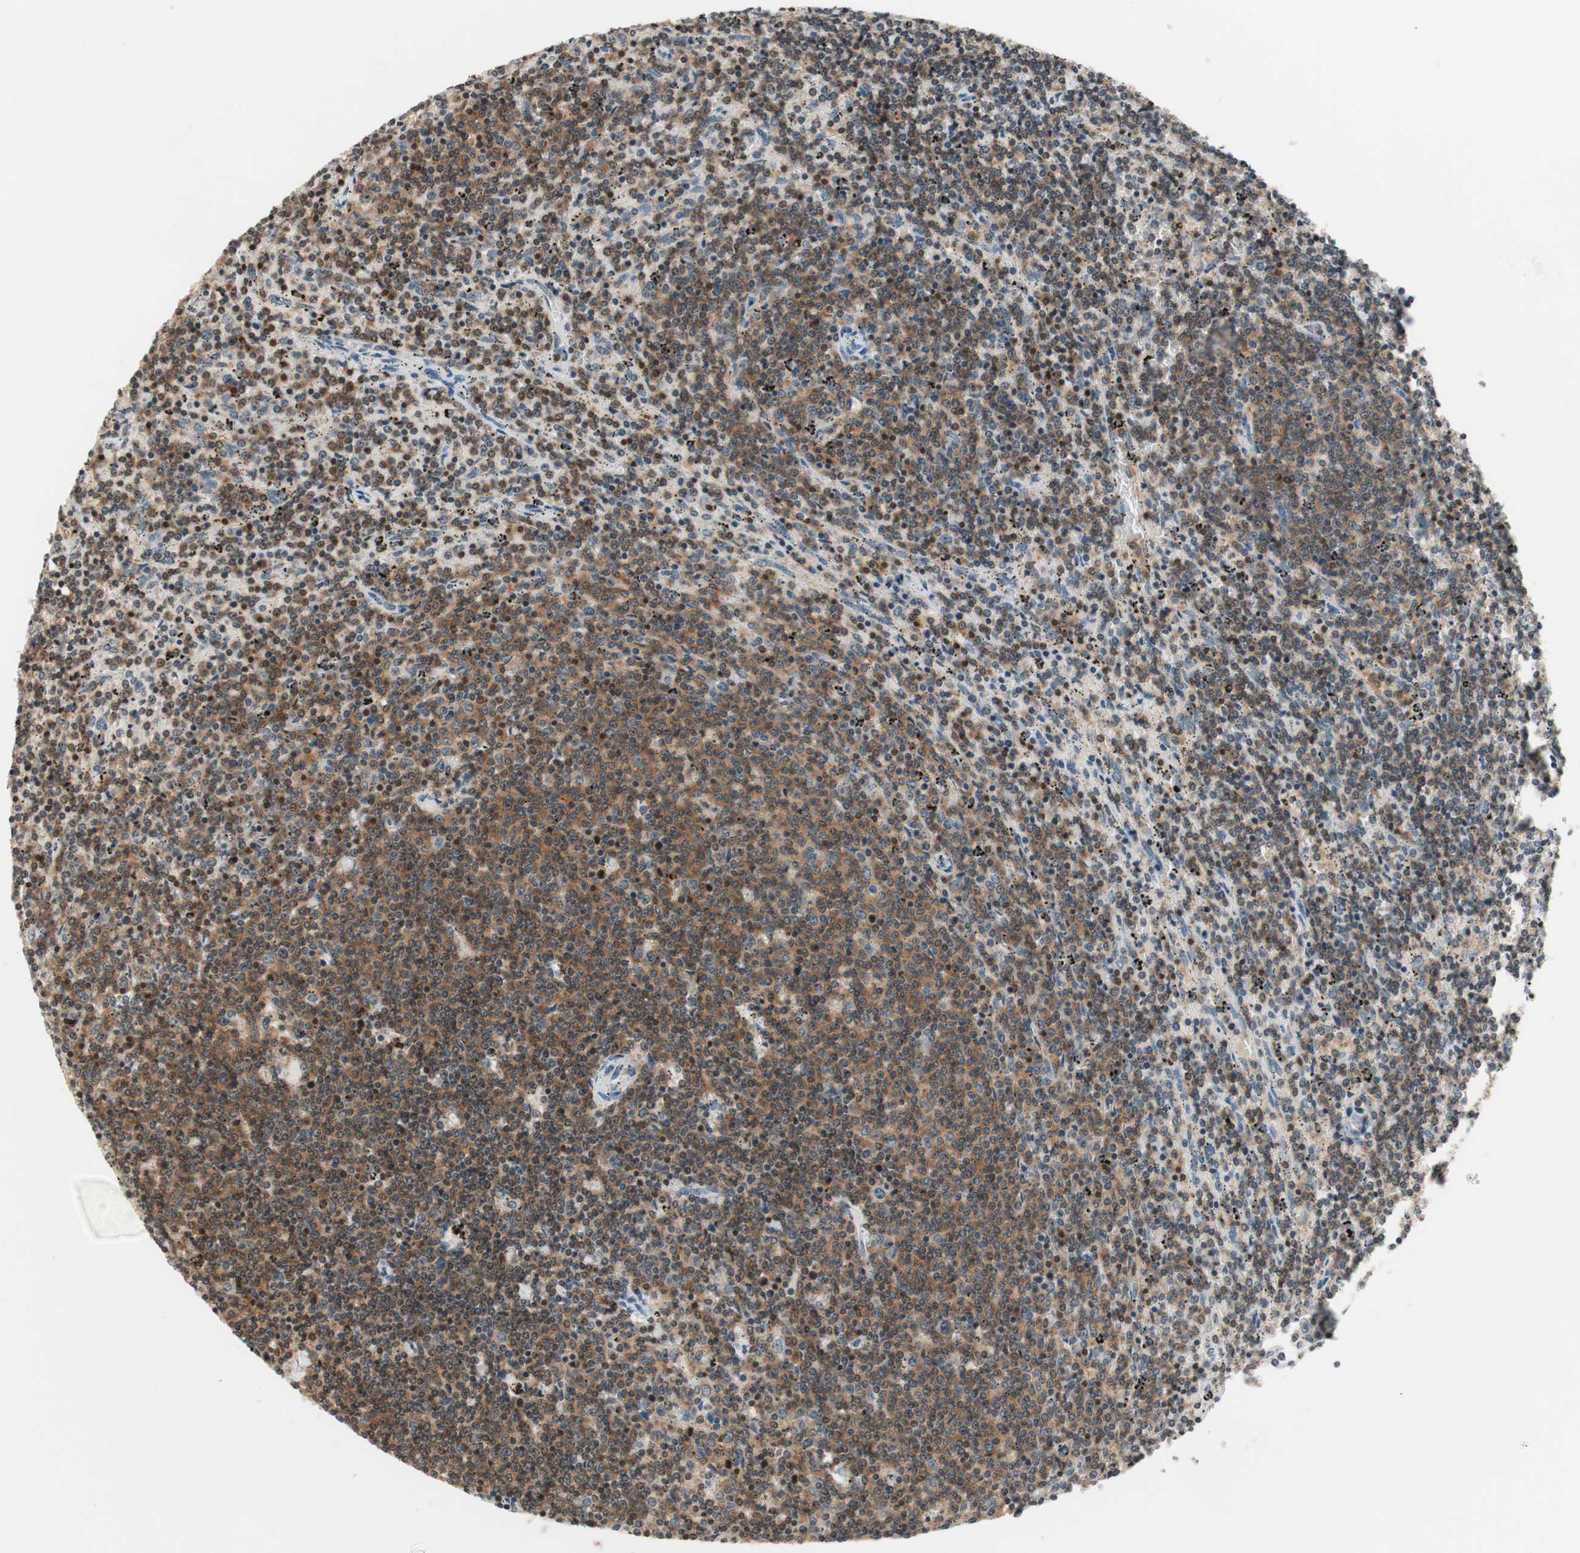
{"staining": {"intensity": "weak", "quantity": ">75%", "location": "cytoplasmic/membranous"}, "tissue": "lymphoma", "cell_type": "Tumor cells", "image_type": "cancer", "snomed": [{"axis": "morphology", "description": "Malignant lymphoma, non-Hodgkin's type, Low grade"}, {"axis": "topography", "description": "Spleen"}], "caption": "Tumor cells show weak cytoplasmic/membranous positivity in approximately >75% of cells in malignant lymphoma, non-Hodgkin's type (low-grade).", "gene": "WIPF1", "patient": {"sex": "female", "age": 50}}